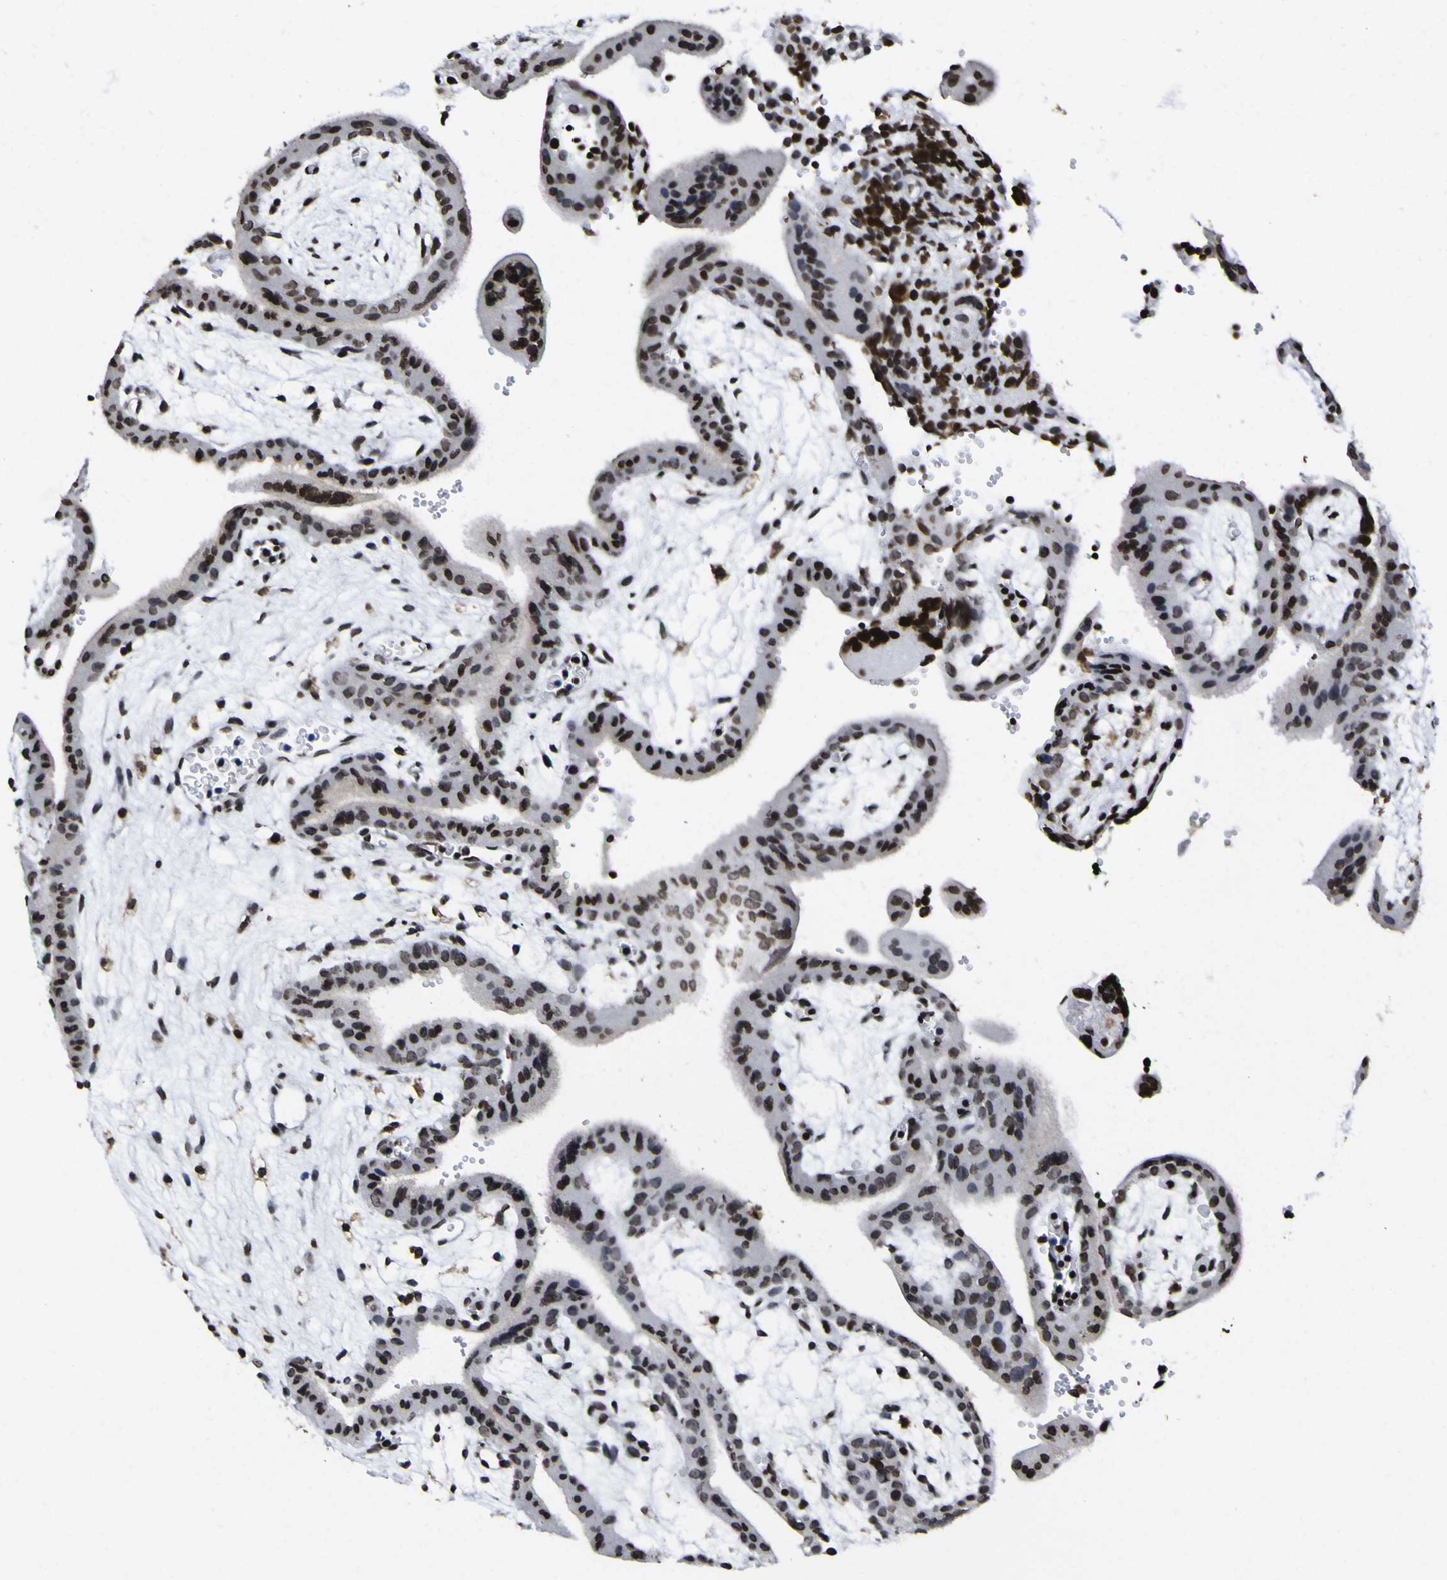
{"staining": {"intensity": "moderate", "quantity": ">75%", "location": "nuclear"}, "tissue": "placenta", "cell_type": "Decidual cells", "image_type": "normal", "snomed": [{"axis": "morphology", "description": "Normal tissue, NOS"}, {"axis": "topography", "description": "Placenta"}], "caption": "DAB immunohistochemical staining of benign human placenta demonstrates moderate nuclear protein positivity in about >75% of decidual cells.", "gene": "PIAS1", "patient": {"sex": "female", "age": 18}}